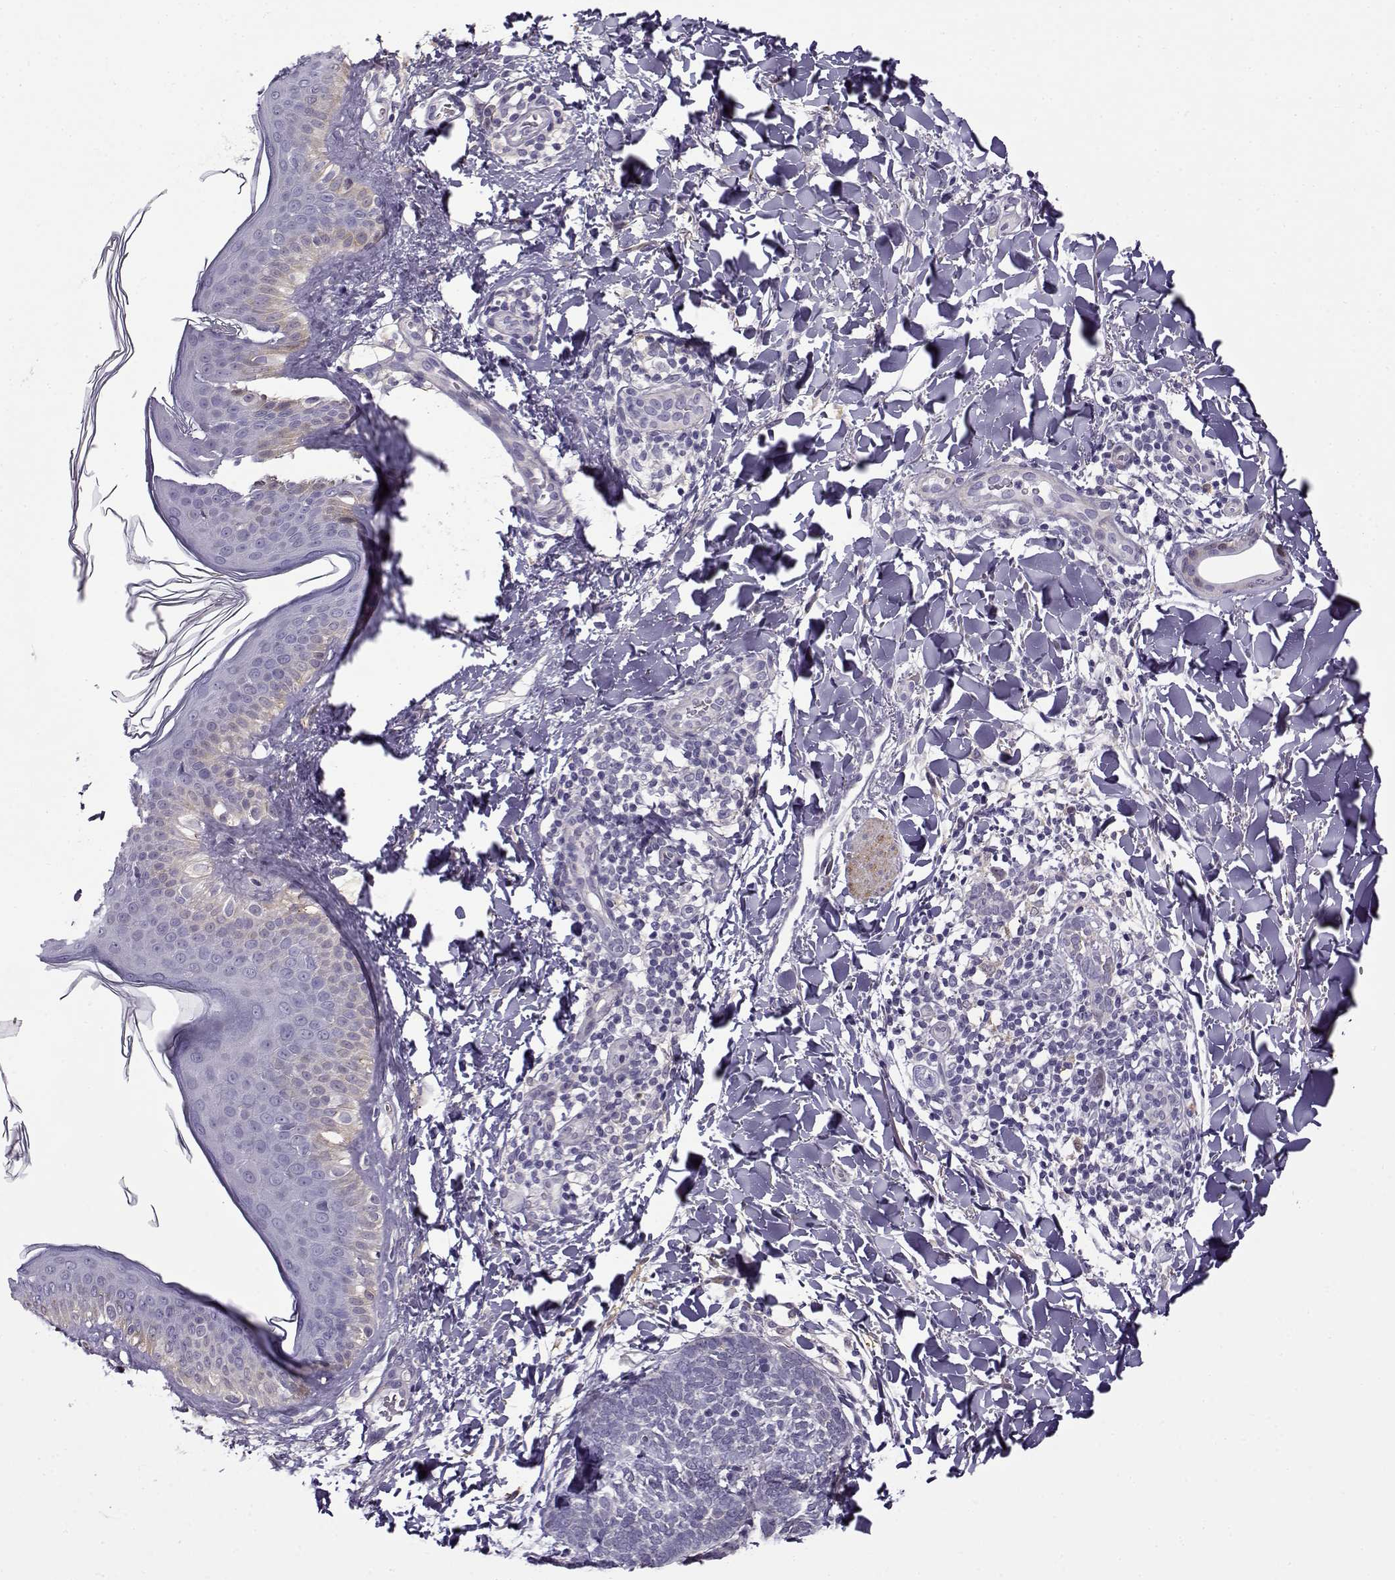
{"staining": {"intensity": "negative", "quantity": "none", "location": "none"}, "tissue": "skin cancer", "cell_type": "Tumor cells", "image_type": "cancer", "snomed": [{"axis": "morphology", "description": "Normal tissue, NOS"}, {"axis": "morphology", "description": "Basal cell carcinoma"}, {"axis": "topography", "description": "Skin"}], "caption": "Protein analysis of skin cancer (basal cell carcinoma) shows no significant expression in tumor cells.", "gene": "UCP3", "patient": {"sex": "male", "age": 46}}